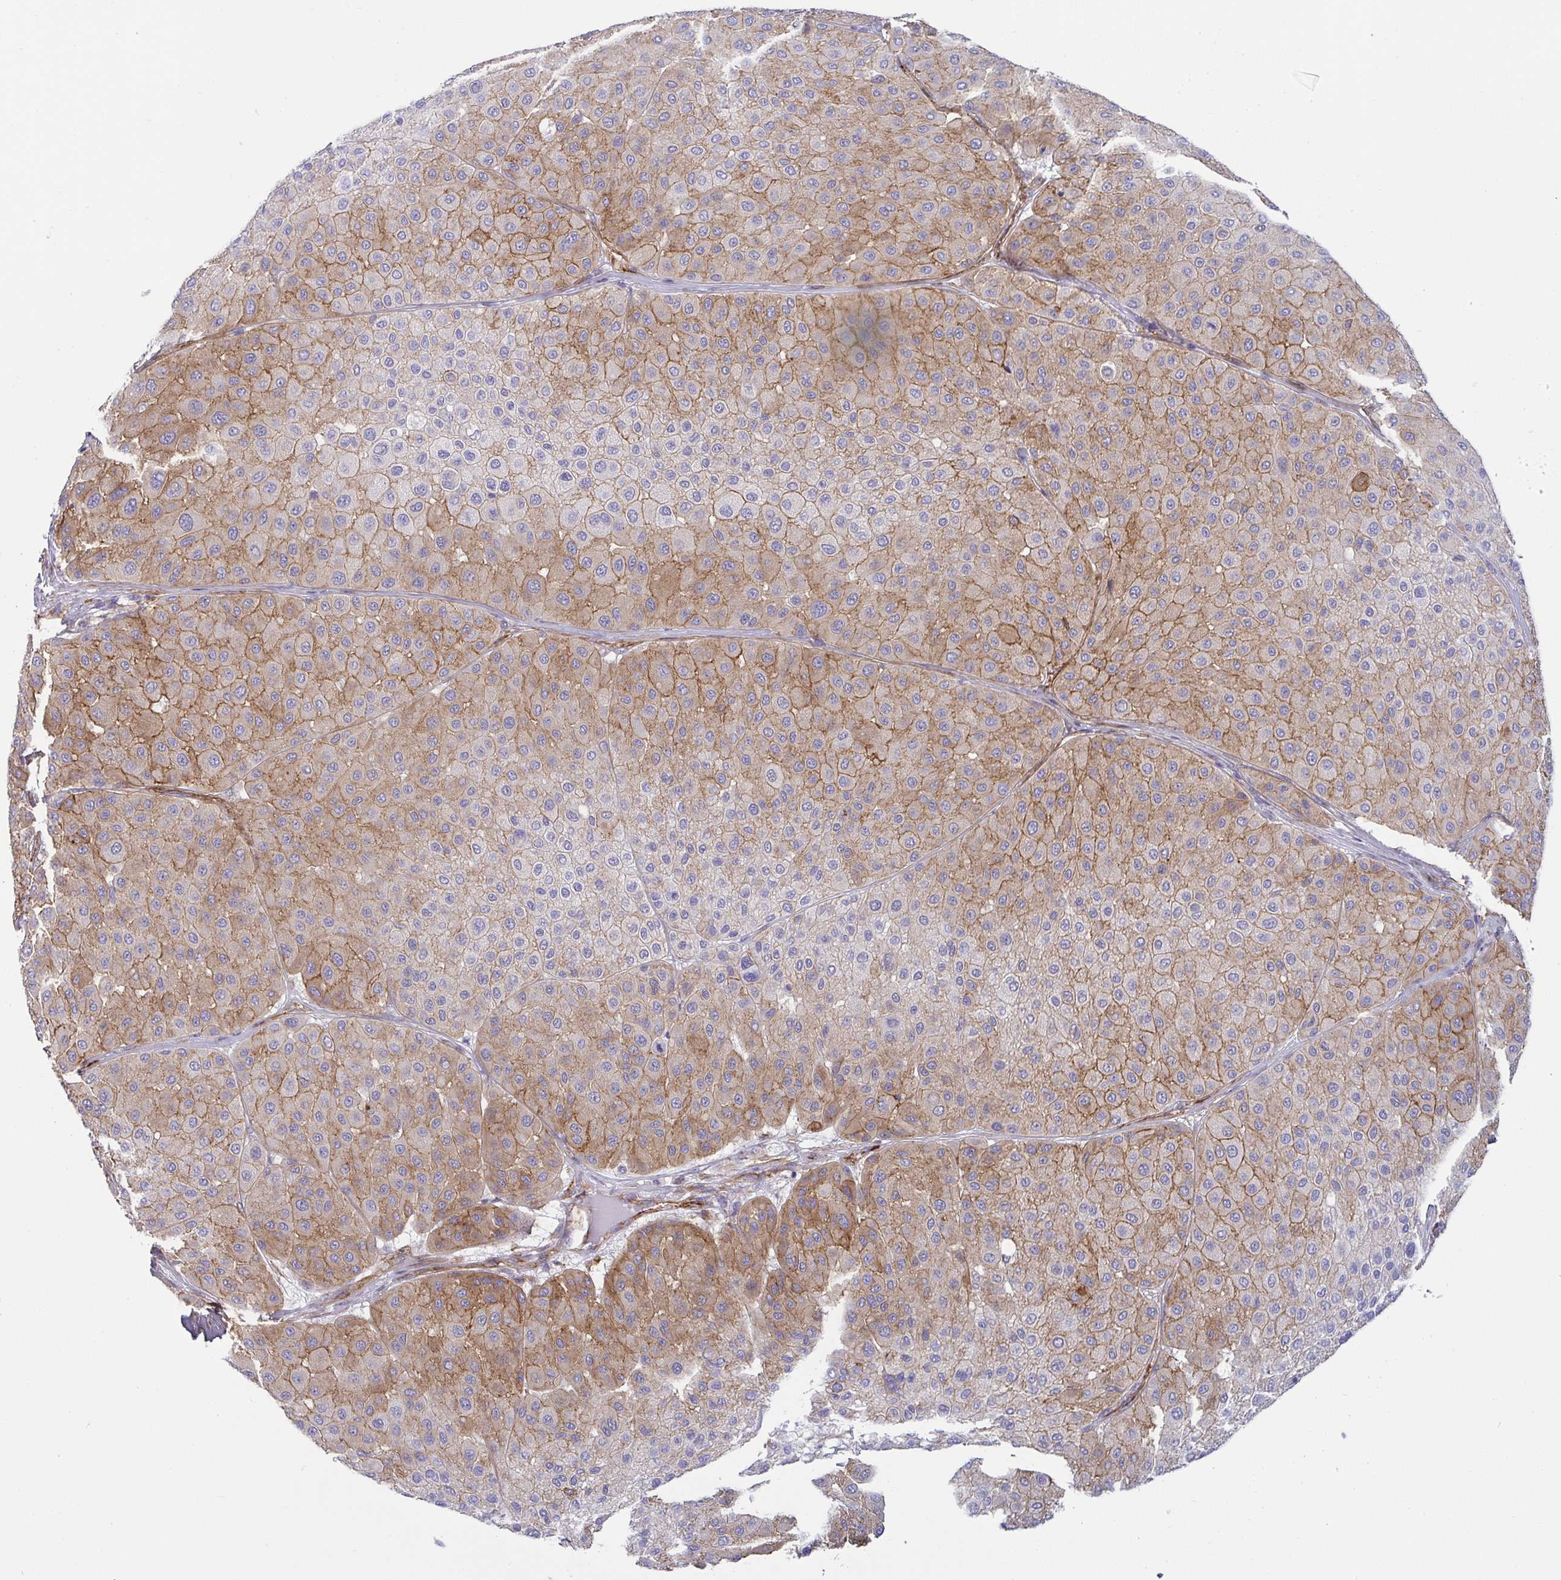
{"staining": {"intensity": "moderate", "quantity": ">75%", "location": "cytoplasmic/membranous"}, "tissue": "melanoma", "cell_type": "Tumor cells", "image_type": "cancer", "snomed": [{"axis": "morphology", "description": "Malignant melanoma, Metastatic site"}, {"axis": "topography", "description": "Smooth muscle"}], "caption": "DAB immunohistochemical staining of human malignant melanoma (metastatic site) exhibits moderate cytoplasmic/membranous protein expression in approximately >75% of tumor cells.", "gene": "LIMA1", "patient": {"sex": "male", "age": 41}}